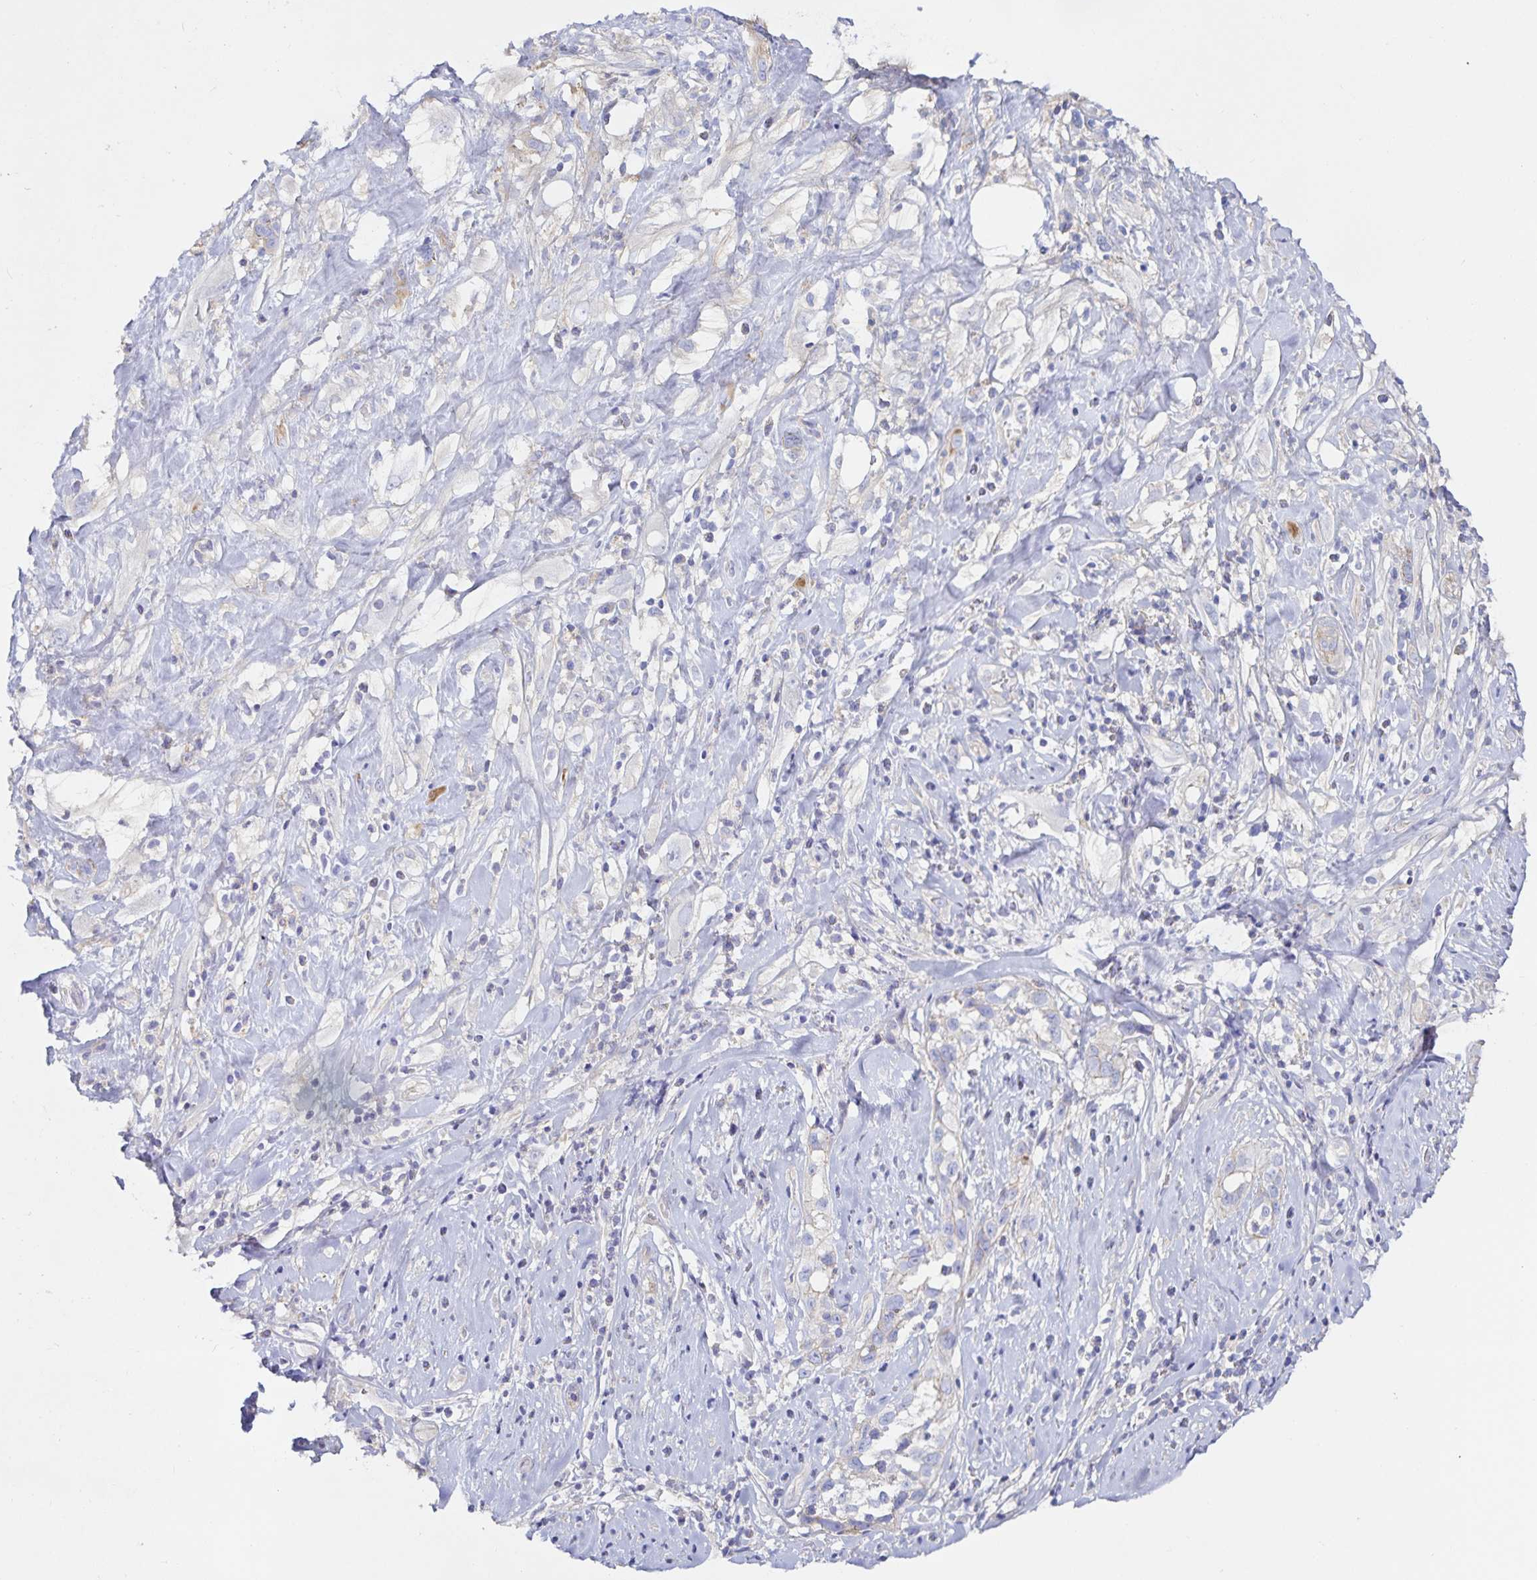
{"staining": {"intensity": "weak", "quantity": "<25%", "location": "cytoplasmic/membranous"}, "tissue": "skin cancer", "cell_type": "Tumor cells", "image_type": "cancer", "snomed": [{"axis": "morphology", "description": "Squamous cell carcinoma, NOS"}, {"axis": "topography", "description": "Skin"}], "caption": "Squamous cell carcinoma (skin) stained for a protein using immunohistochemistry exhibits no staining tumor cells.", "gene": "METTL22", "patient": {"sex": "male", "age": 82}}